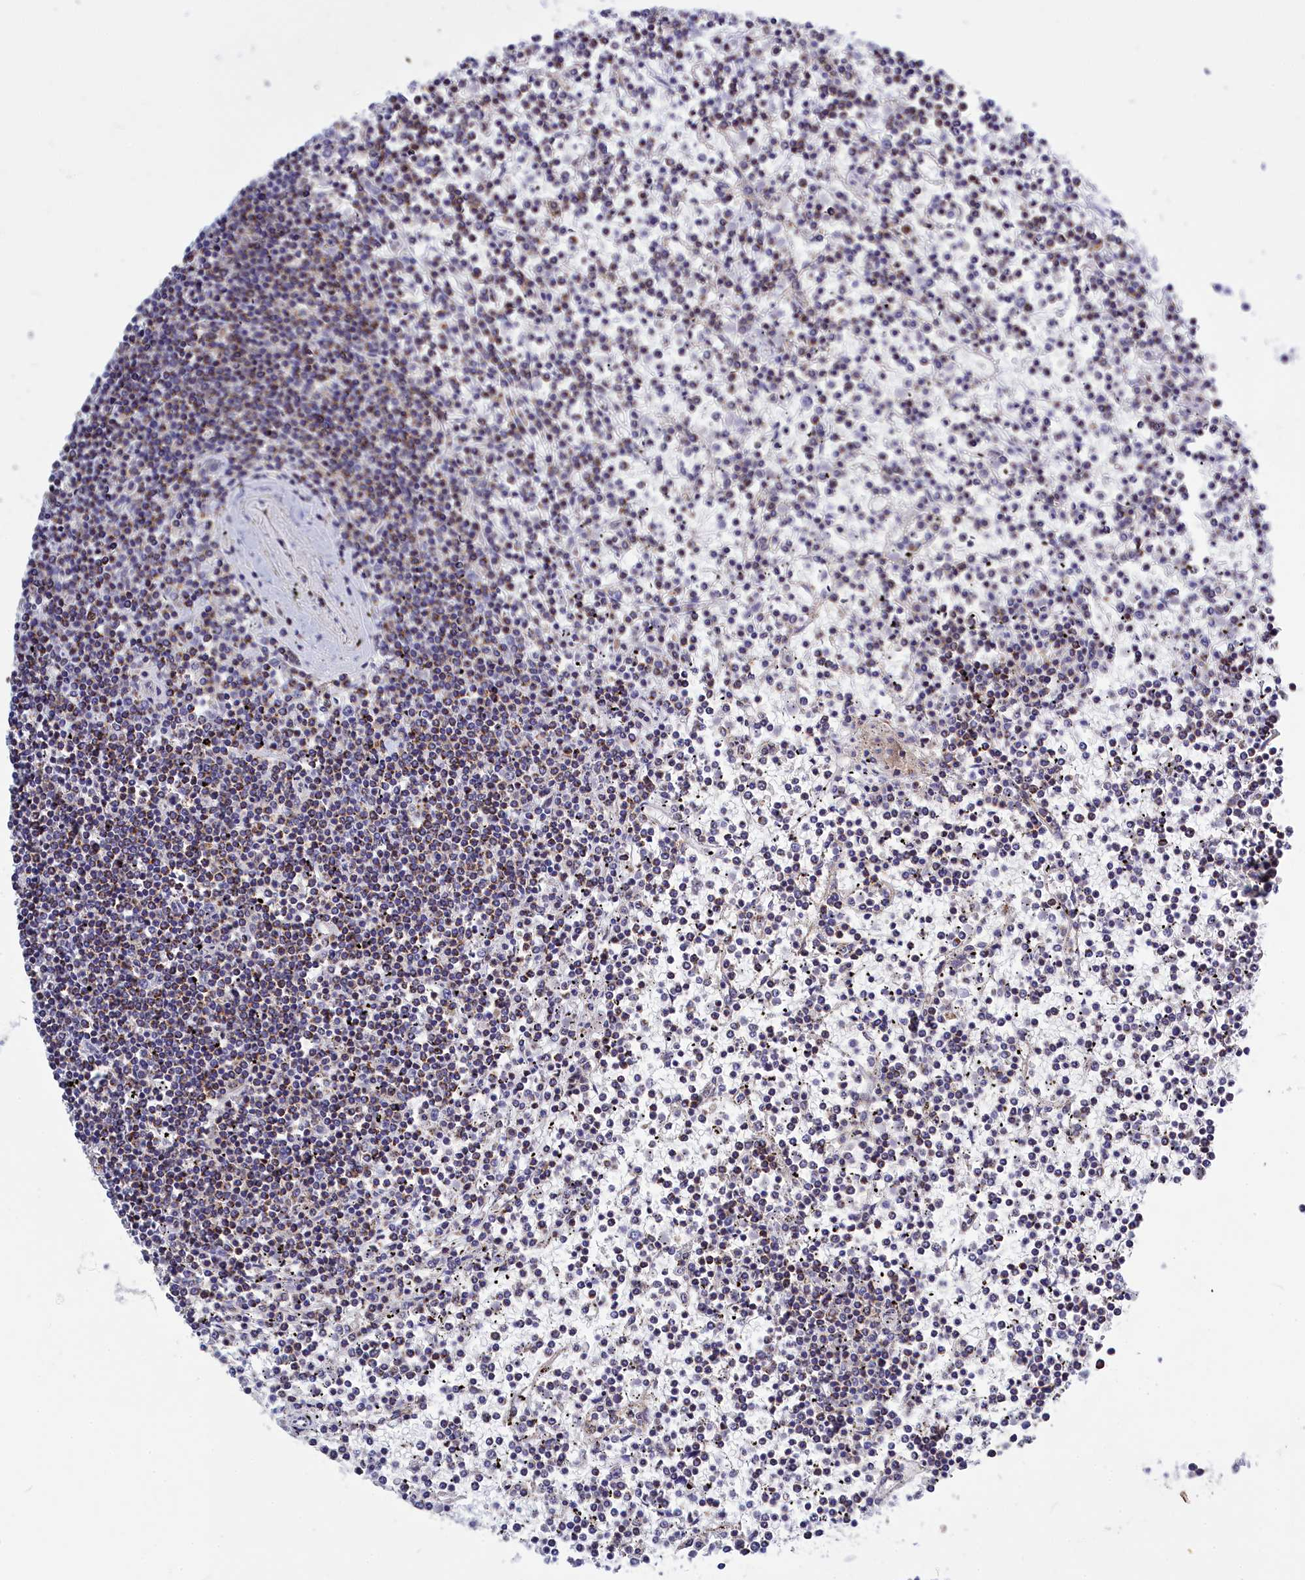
{"staining": {"intensity": "moderate", "quantity": "25%-75%", "location": "cytoplasmic/membranous"}, "tissue": "lymphoma", "cell_type": "Tumor cells", "image_type": "cancer", "snomed": [{"axis": "morphology", "description": "Malignant lymphoma, non-Hodgkin's type, Low grade"}, {"axis": "topography", "description": "Spleen"}], "caption": "IHC of lymphoma demonstrates medium levels of moderate cytoplasmic/membranous positivity in approximately 25%-75% of tumor cells. Using DAB (brown) and hematoxylin (blue) stains, captured at high magnification using brightfield microscopy.", "gene": "CCRL2", "patient": {"sex": "female", "age": 19}}